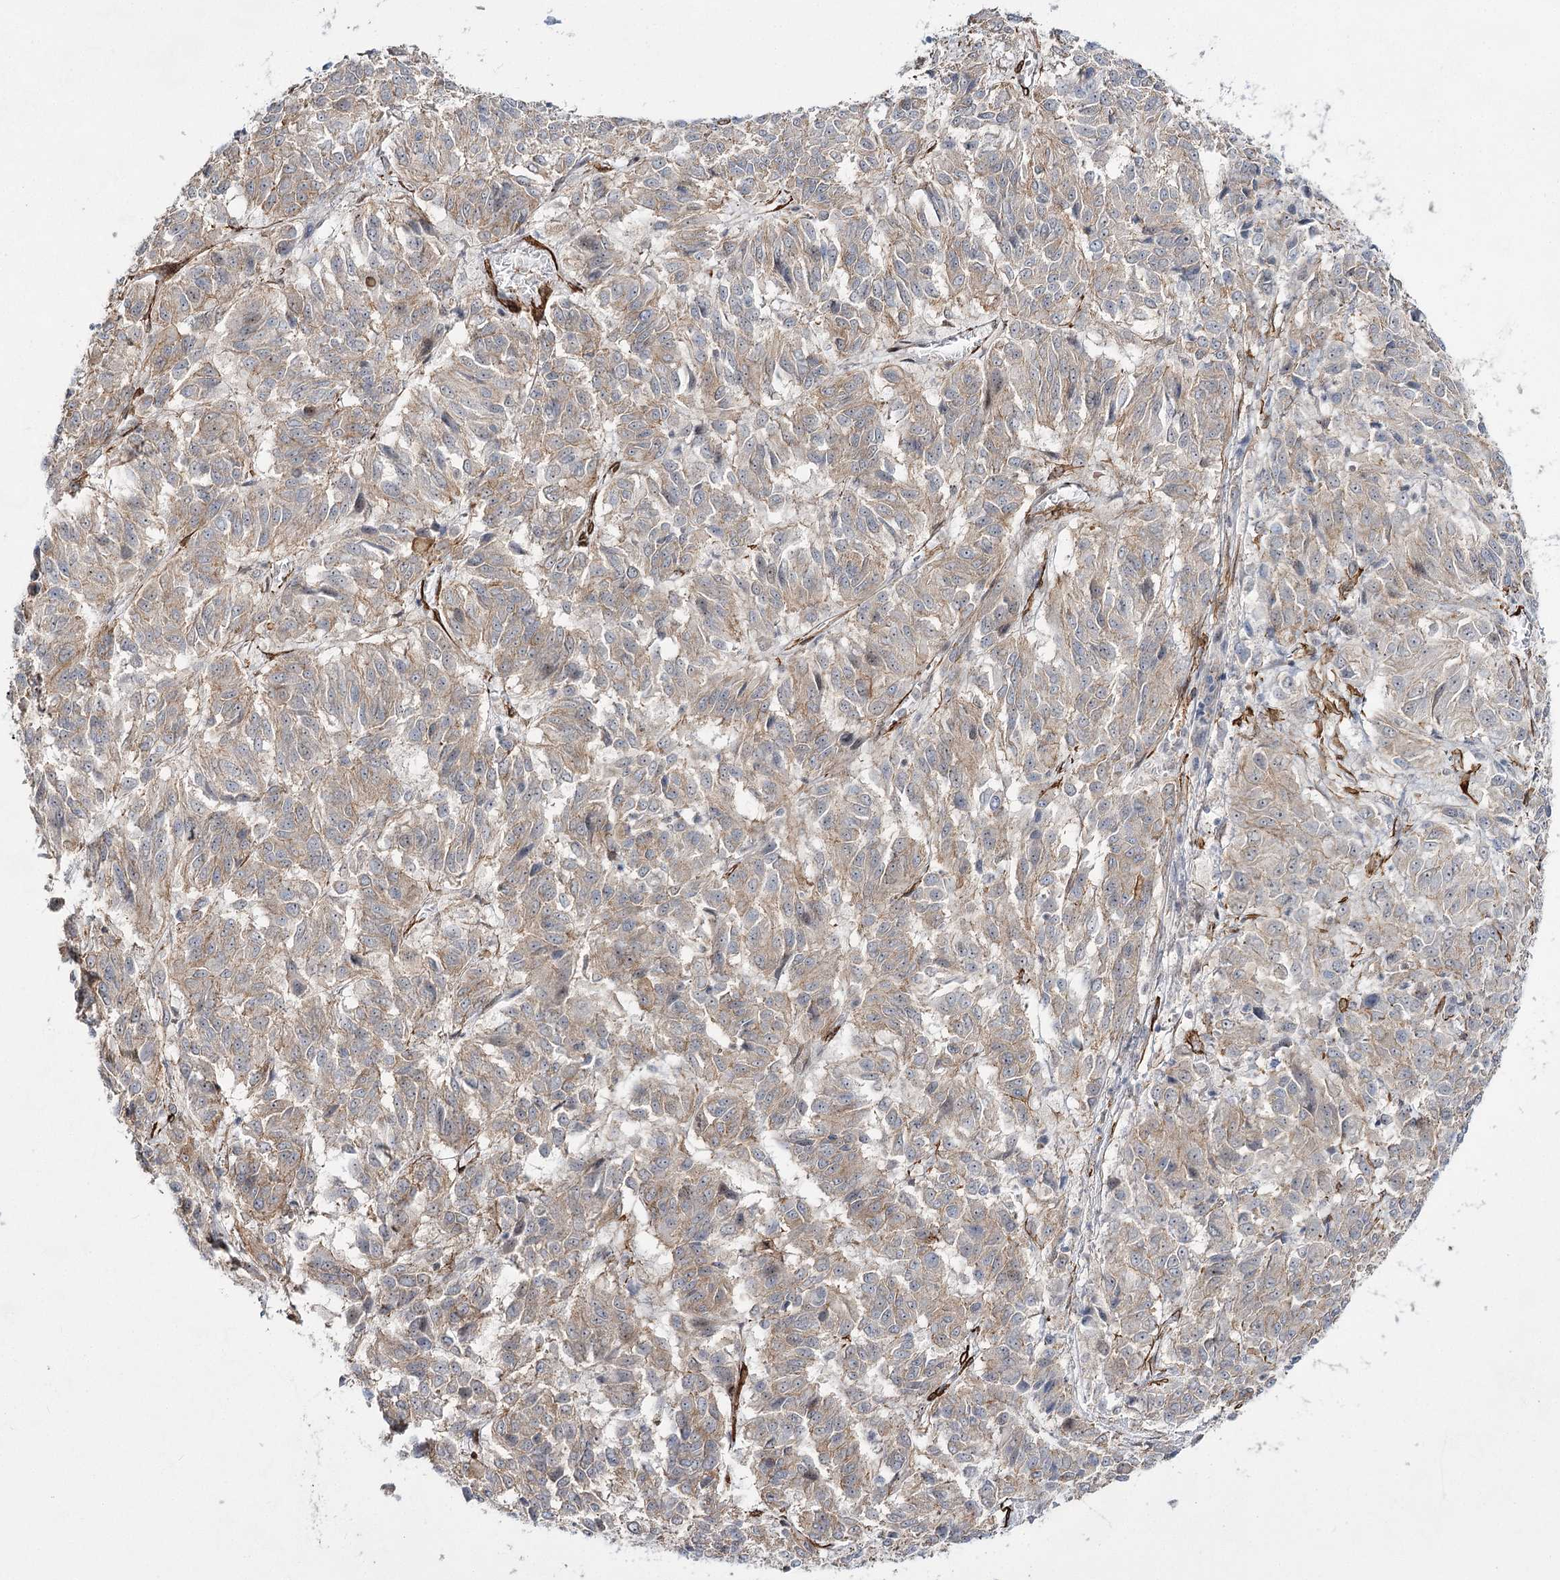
{"staining": {"intensity": "weak", "quantity": "25%-75%", "location": "cytoplasmic/membranous"}, "tissue": "melanoma", "cell_type": "Tumor cells", "image_type": "cancer", "snomed": [{"axis": "morphology", "description": "Malignant melanoma, Metastatic site"}, {"axis": "topography", "description": "Lung"}], "caption": "Protein analysis of melanoma tissue shows weak cytoplasmic/membranous expression in approximately 25%-75% of tumor cells.", "gene": "CWF19L1", "patient": {"sex": "male", "age": 64}}